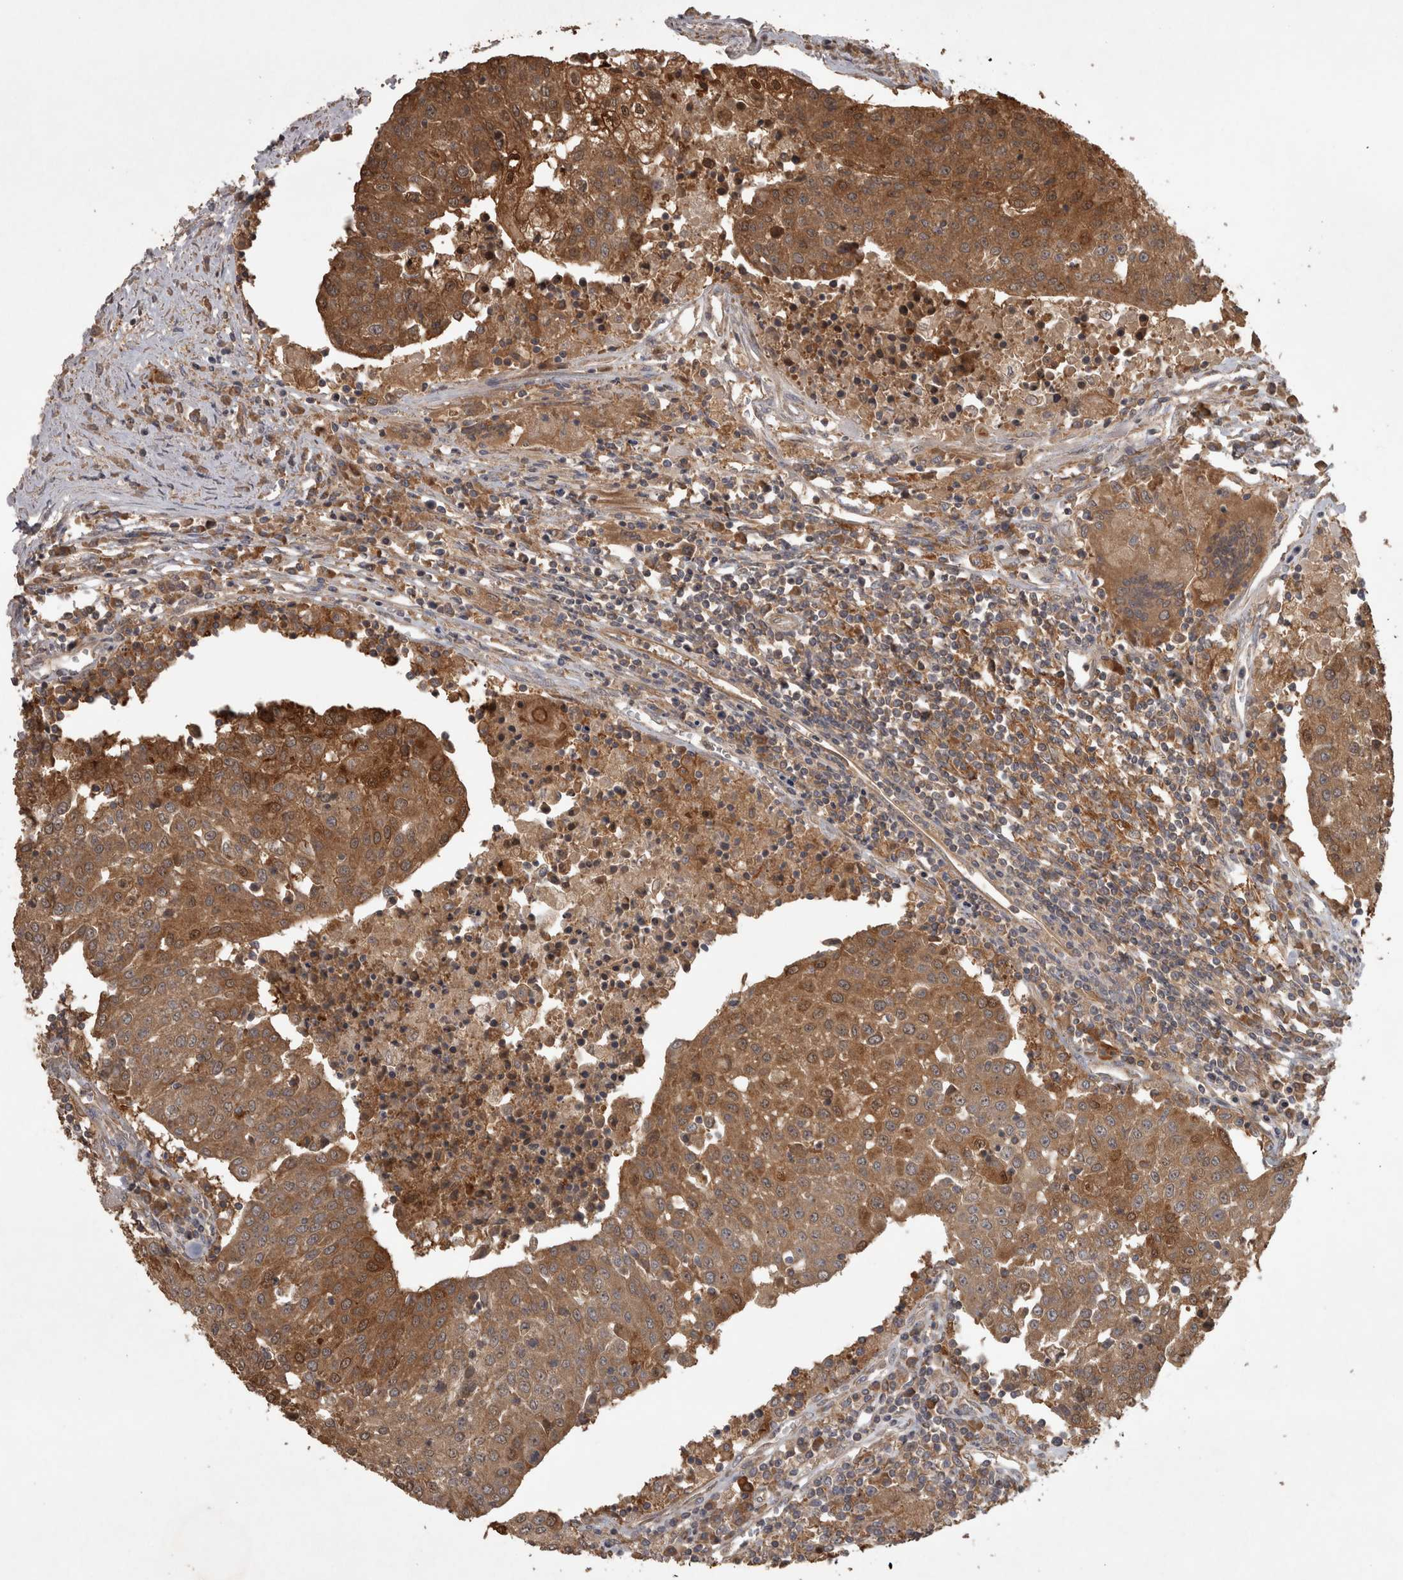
{"staining": {"intensity": "strong", "quantity": ">75%", "location": "cytoplasmic/membranous"}, "tissue": "urothelial cancer", "cell_type": "Tumor cells", "image_type": "cancer", "snomed": [{"axis": "morphology", "description": "Urothelial carcinoma, High grade"}, {"axis": "topography", "description": "Urinary bladder"}], "caption": "Protein expression analysis of human urothelial cancer reveals strong cytoplasmic/membranous staining in approximately >75% of tumor cells.", "gene": "MICU3", "patient": {"sex": "female", "age": 85}}